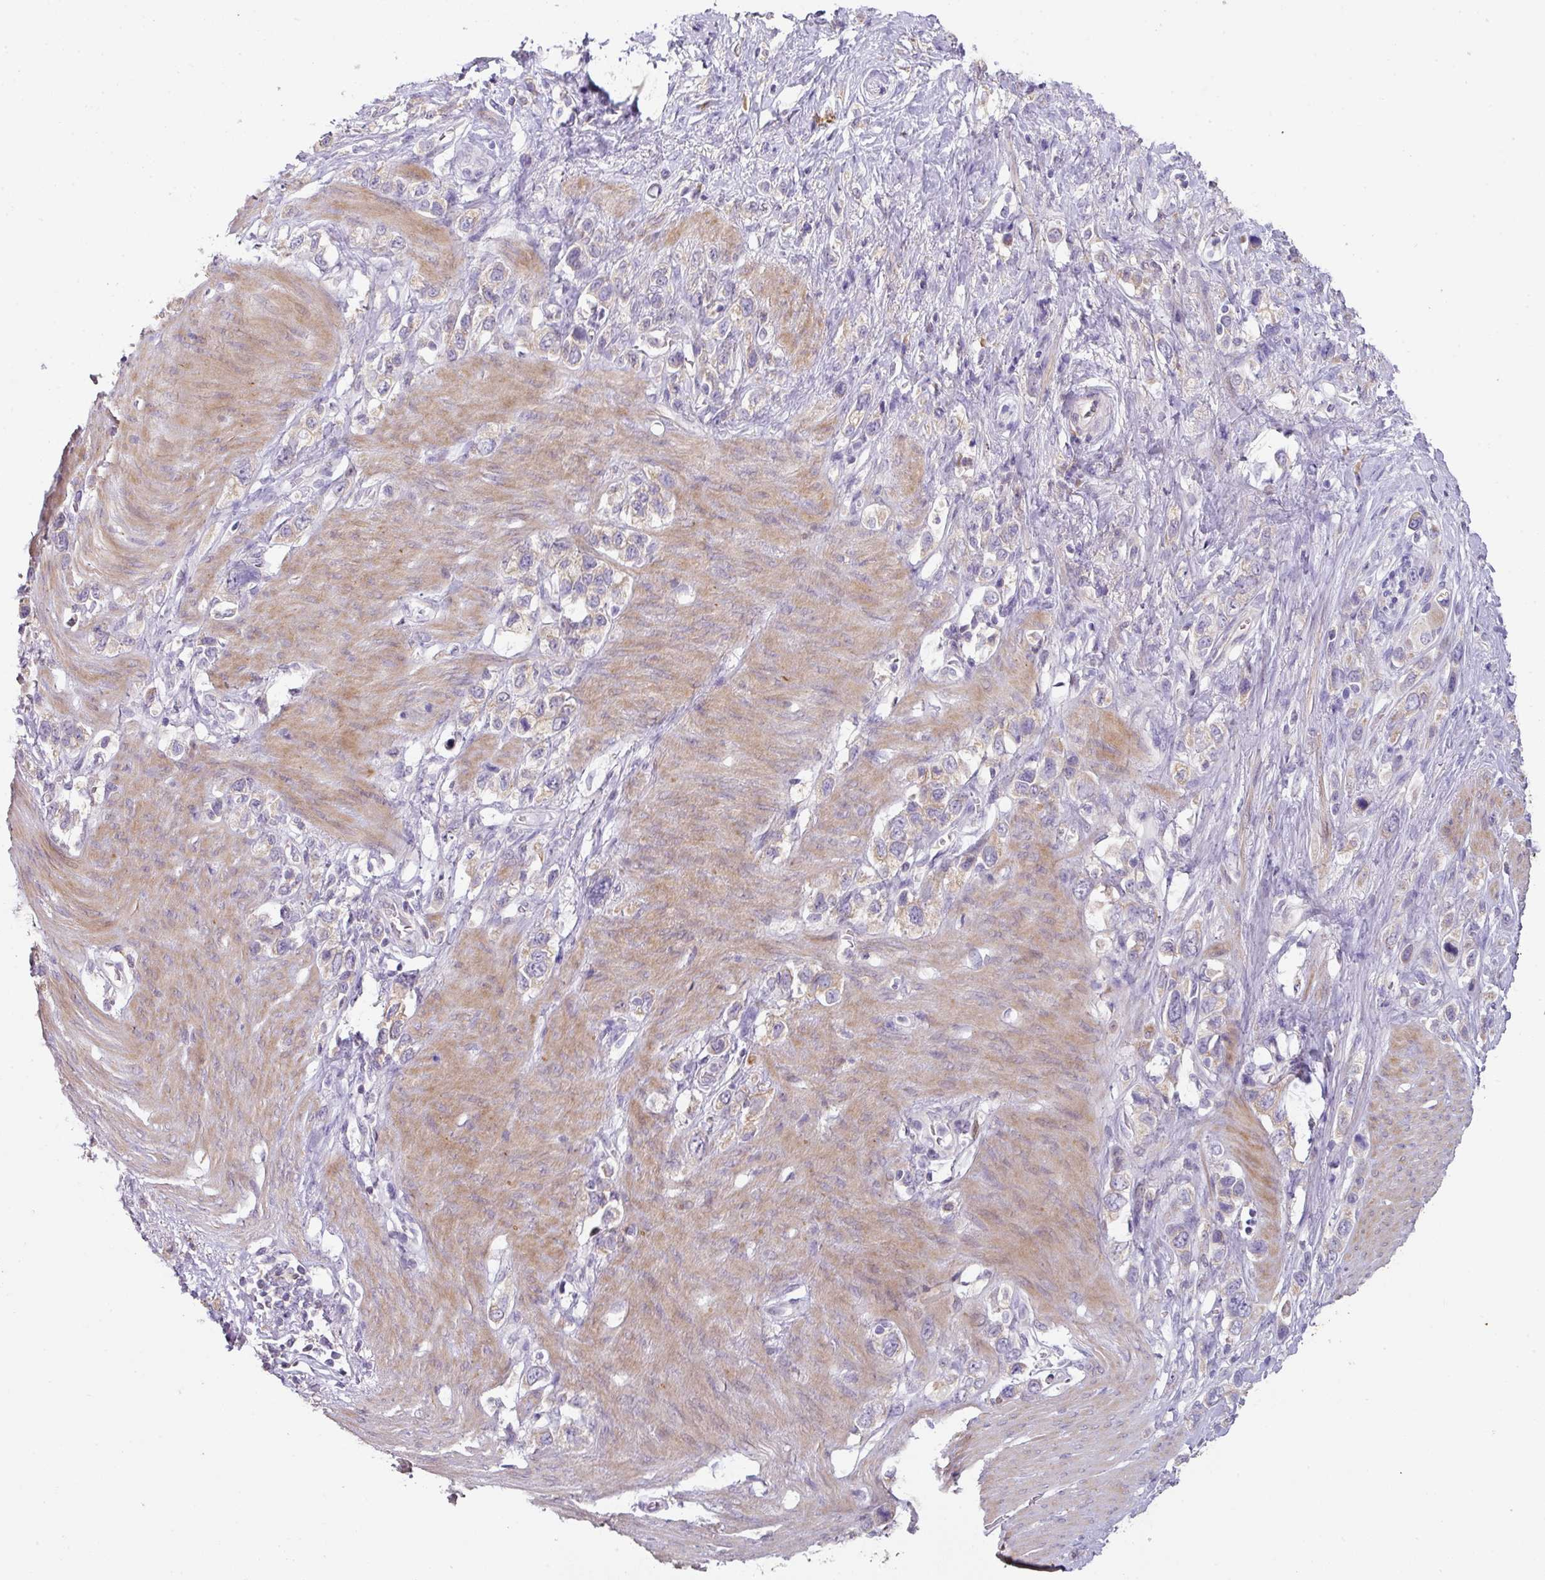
{"staining": {"intensity": "weak", "quantity": "<25%", "location": "cytoplasmic/membranous"}, "tissue": "stomach cancer", "cell_type": "Tumor cells", "image_type": "cancer", "snomed": [{"axis": "morphology", "description": "Adenocarcinoma, NOS"}, {"axis": "topography", "description": "Stomach"}], "caption": "The histopathology image shows no significant staining in tumor cells of adenocarcinoma (stomach).", "gene": "ZNF266", "patient": {"sex": "female", "age": 65}}